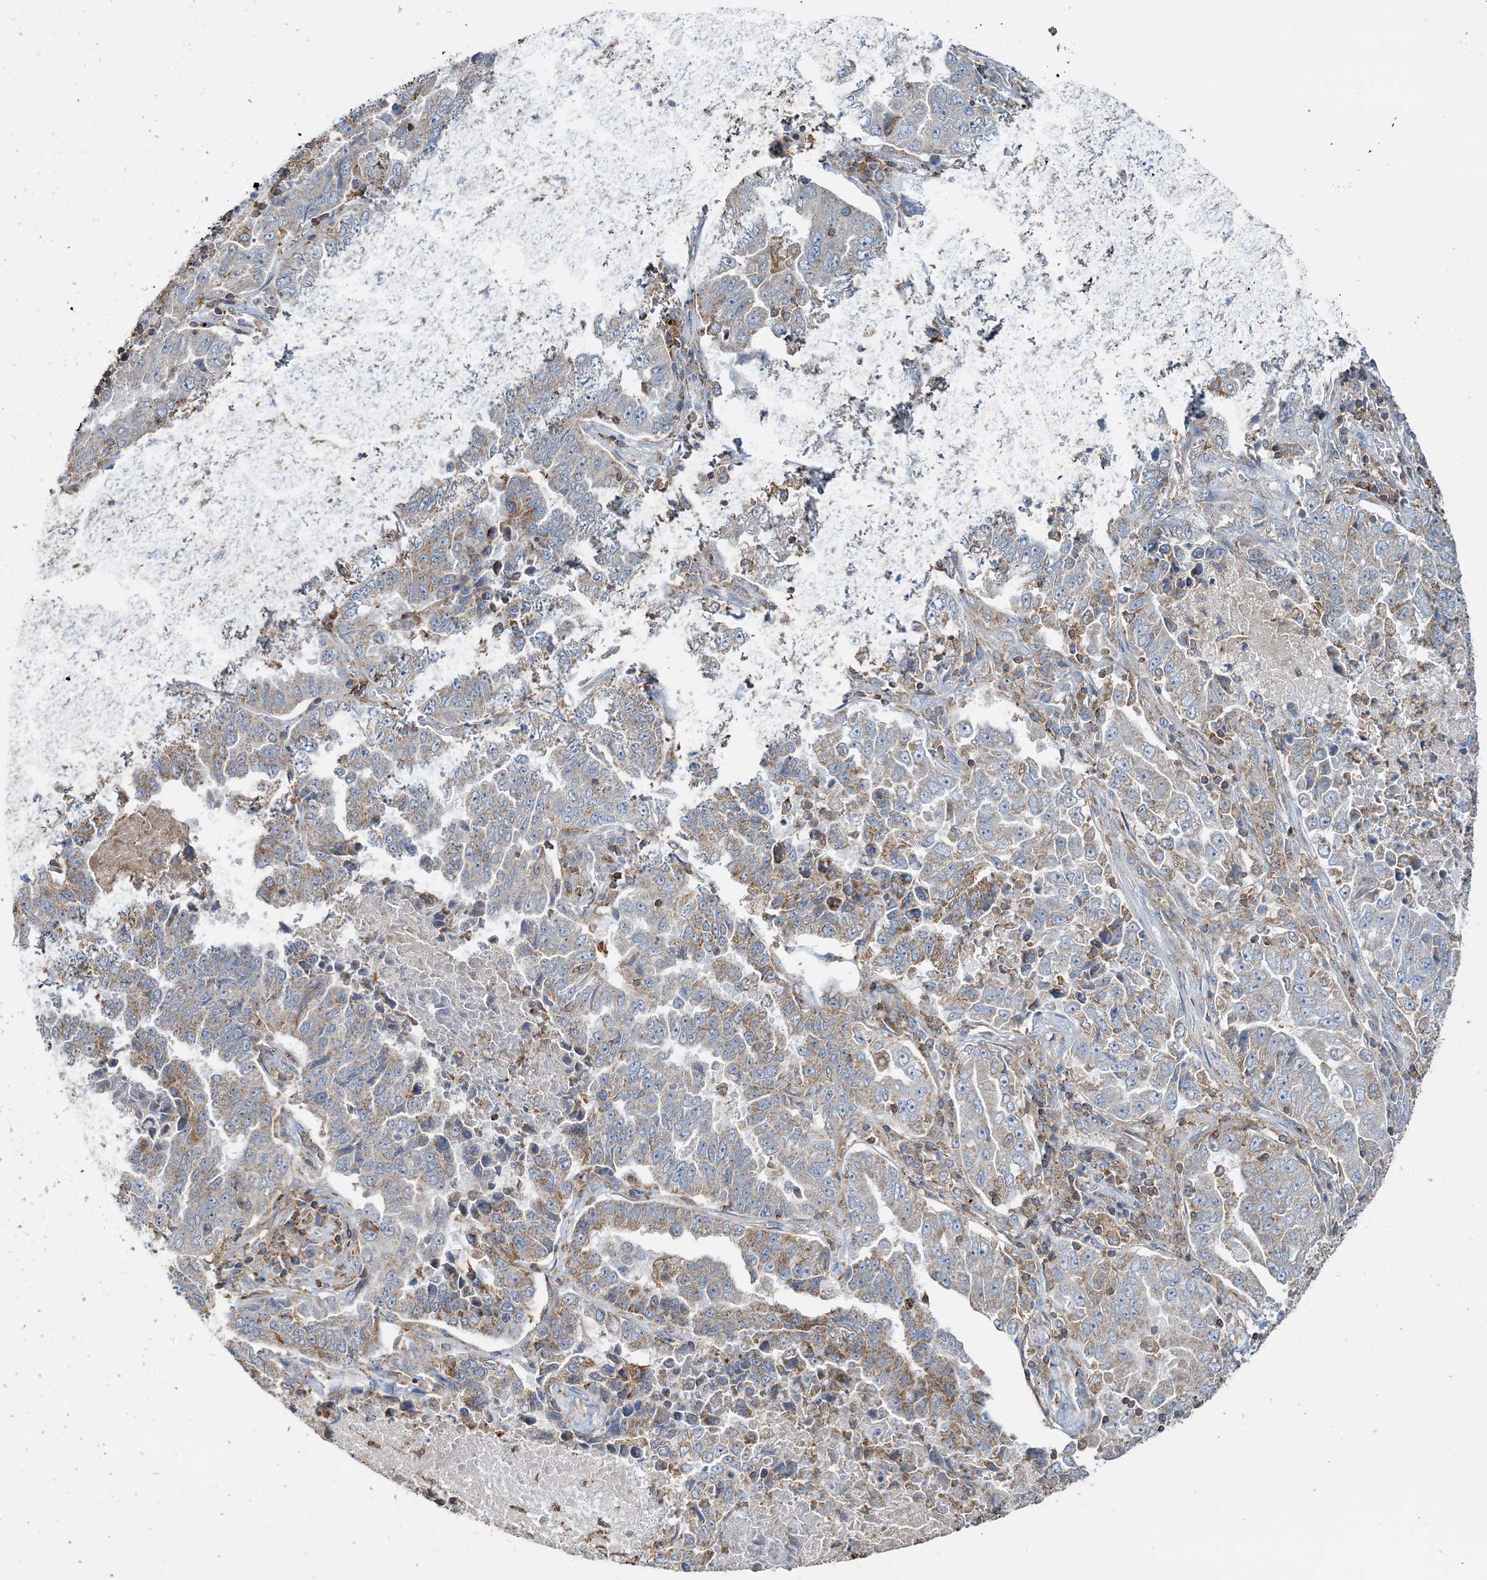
{"staining": {"intensity": "moderate", "quantity": "<25%", "location": "cytoplasmic/membranous"}, "tissue": "lung cancer", "cell_type": "Tumor cells", "image_type": "cancer", "snomed": [{"axis": "morphology", "description": "Adenocarcinoma, NOS"}, {"axis": "topography", "description": "Lung"}], "caption": "A brown stain shows moderate cytoplasmic/membranous staining of a protein in human lung cancer tumor cells. The staining is performed using DAB brown chromogen to label protein expression. The nuclei are counter-stained blue using hematoxylin.", "gene": "TMLHE", "patient": {"sex": "female", "age": 51}}